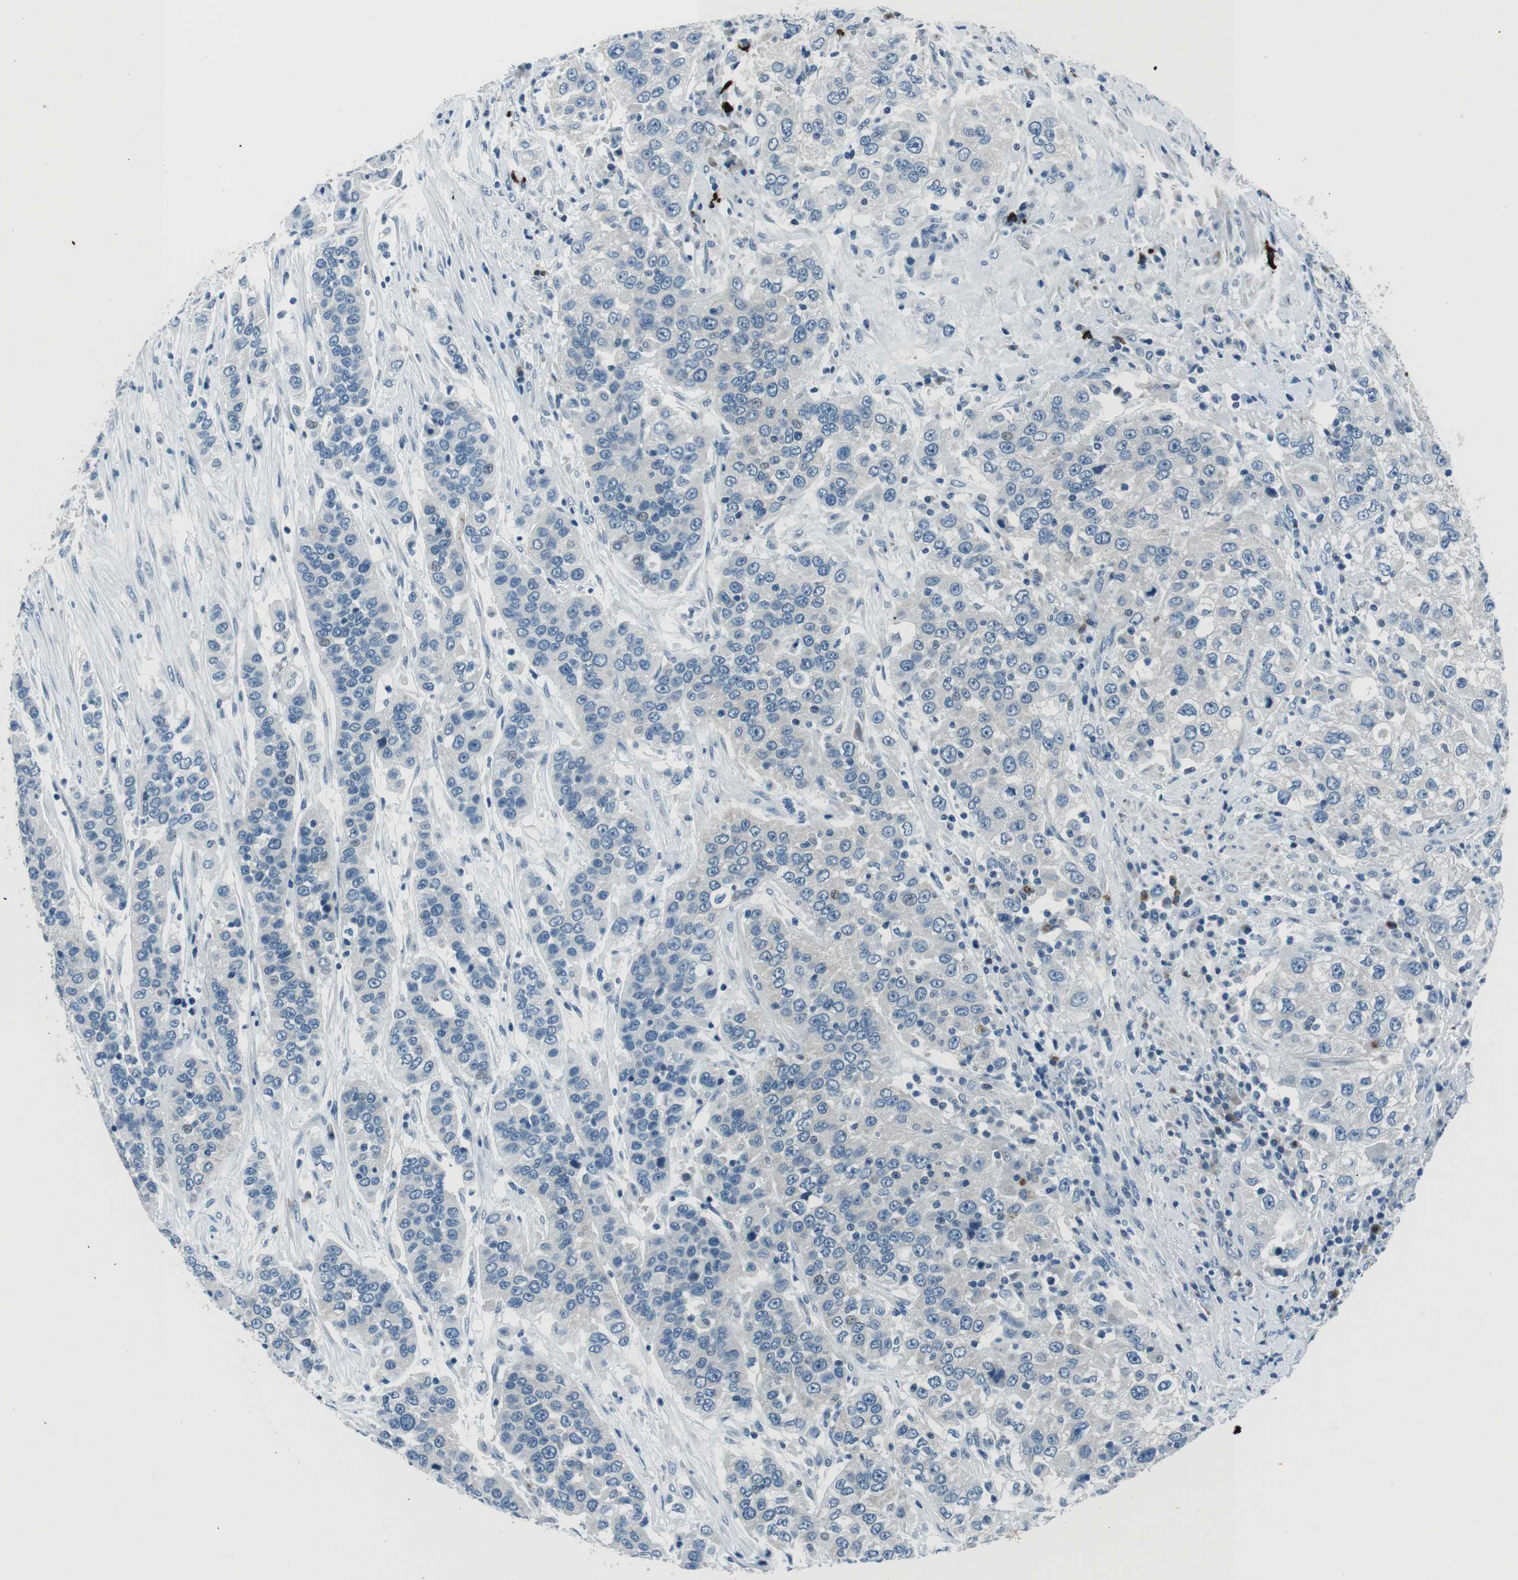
{"staining": {"intensity": "negative", "quantity": "none", "location": "none"}, "tissue": "urothelial cancer", "cell_type": "Tumor cells", "image_type": "cancer", "snomed": [{"axis": "morphology", "description": "Urothelial carcinoma, High grade"}, {"axis": "topography", "description": "Urinary bladder"}], "caption": "IHC micrograph of urothelial cancer stained for a protein (brown), which demonstrates no expression in tumor cells.", "gene": "ST6GAL1", "patient": {"sex": "female", "age": 80}}